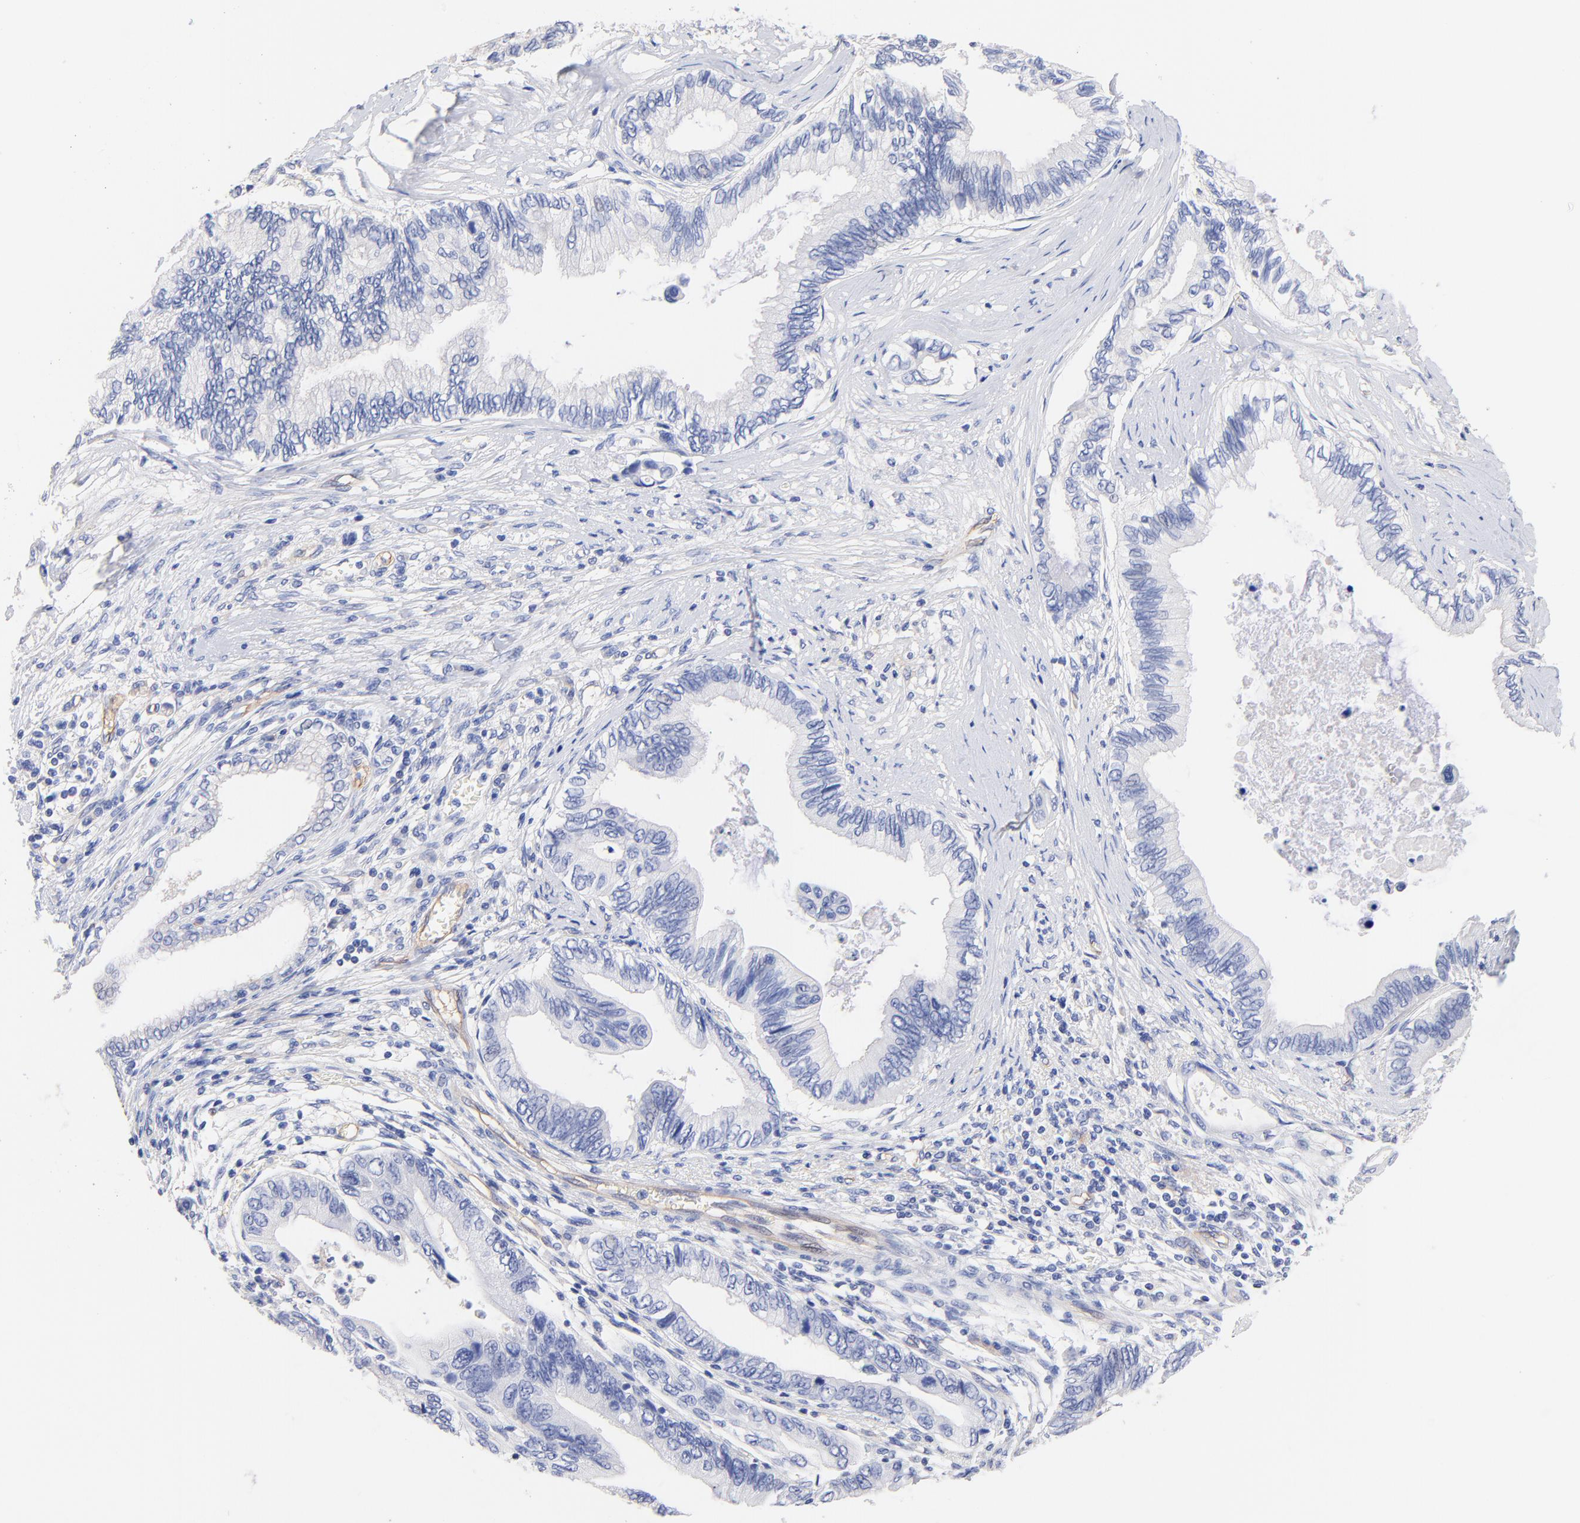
{"staining": {"intensity": "negative", "quantity": "none", "location": "none"}, "tissue": "pancreatic cancer", "cell_type": "Tumor cells", "image_type": "cancer", "snomed": [{"axis": "morphology", "description": "Adenocarcinoma, NOS"}, {"axis": "topography", "description": "Pancreas"}], "caption": "This is an immunohistochemistry histopathology image of pancreatic adenocarcinoma. There is no expression in tumor cells.", "gene": "SLC44A2", "patient": {"sex": "female", "age": 66}}